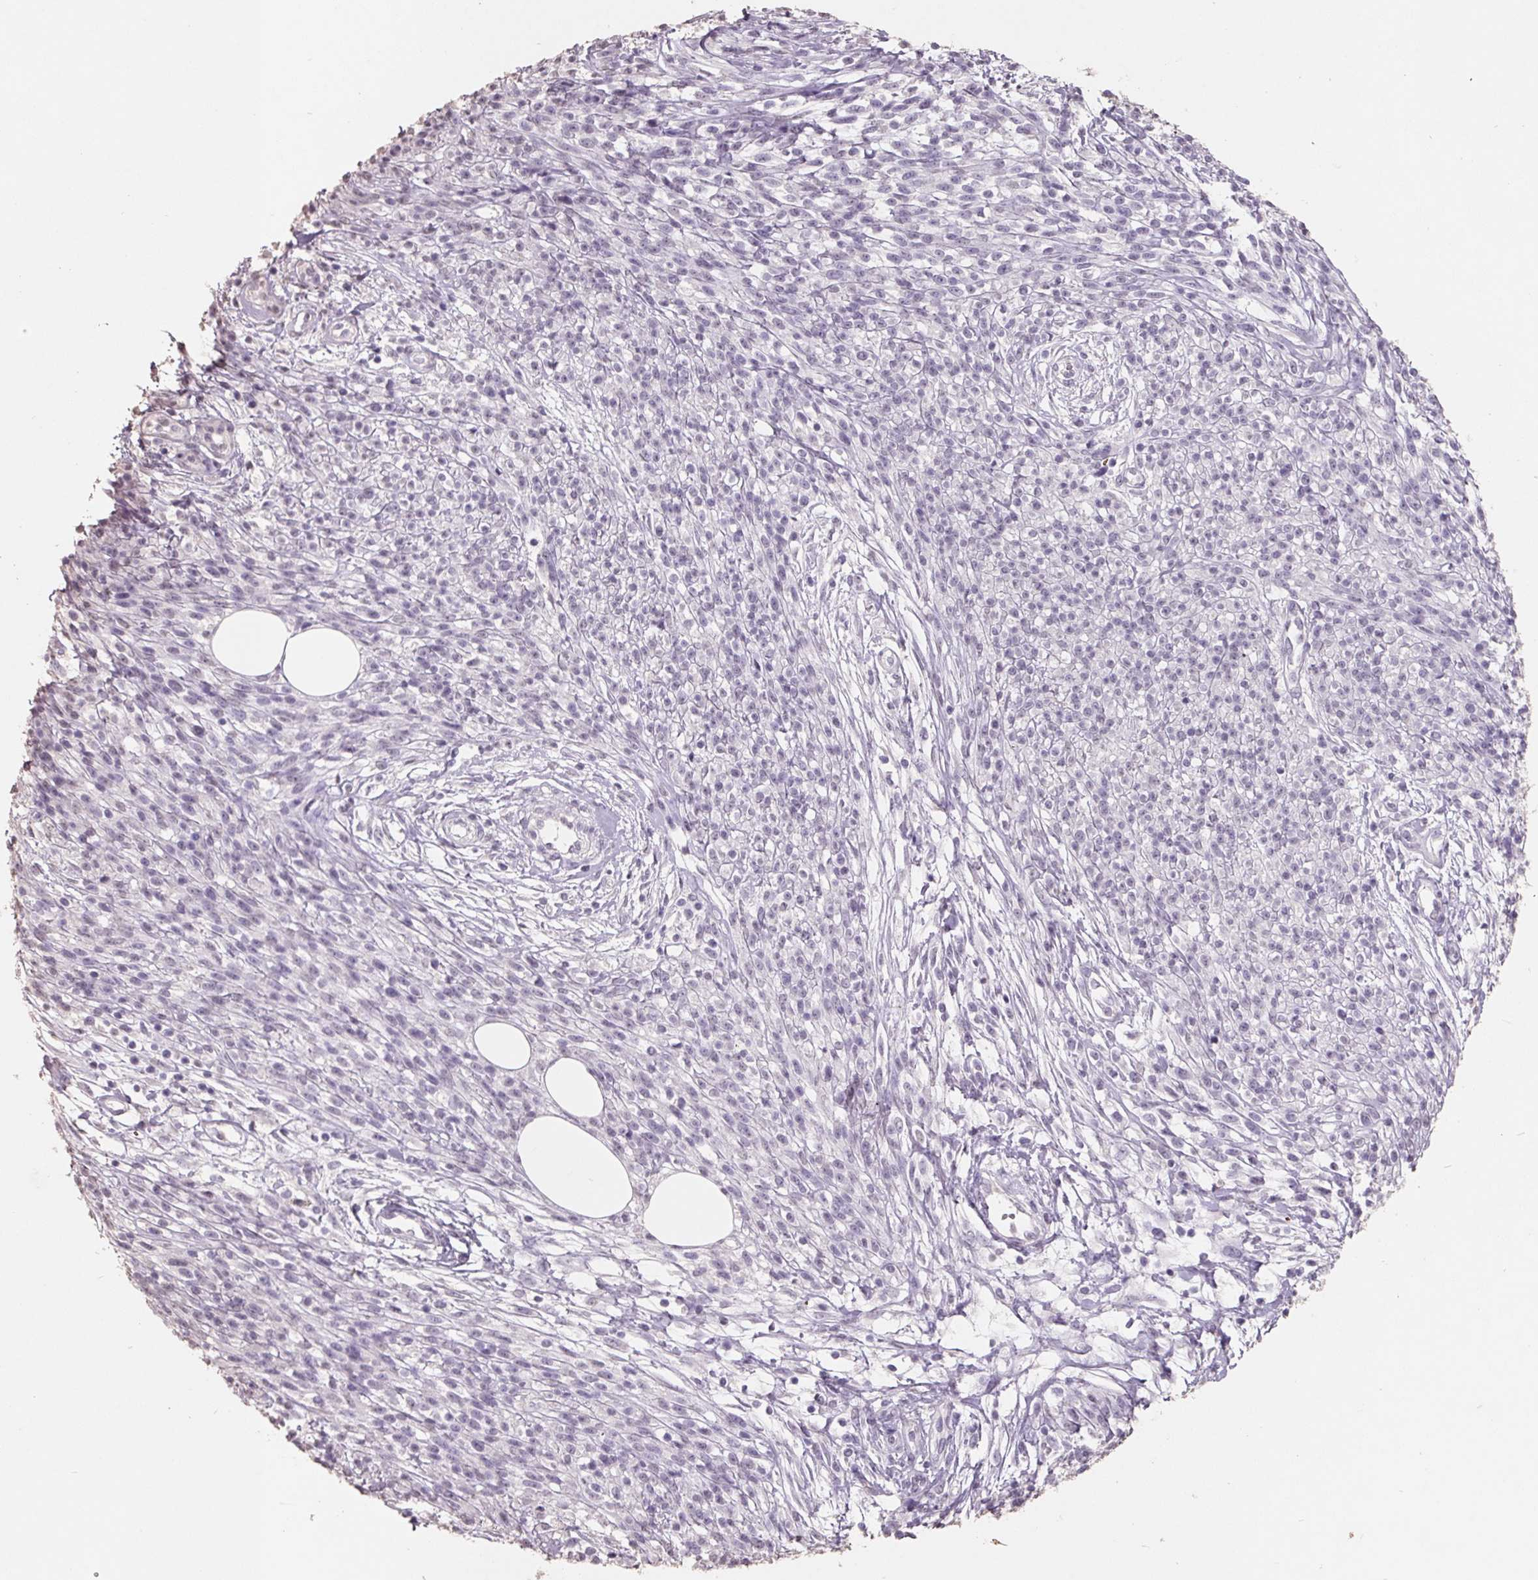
{"staining": {"intensity": "negative", "quantity": "none", "location": "none"}, "tissue": "melanoma", "cell_type": "Tumor cells", "image_type": "cancer", "snomed": [{"axis": "morphology", "description": "Malignant melanoma, NOS"}, {"axis": "topography", "description": "Skin"}, {"axis": "topography", "description": "Skin of trunk"}], "caption": "Tumor cells show no significant staining in malignant melanoma.", "gene": "FTCD", "patient": {"sex": "male", "age": 74}}